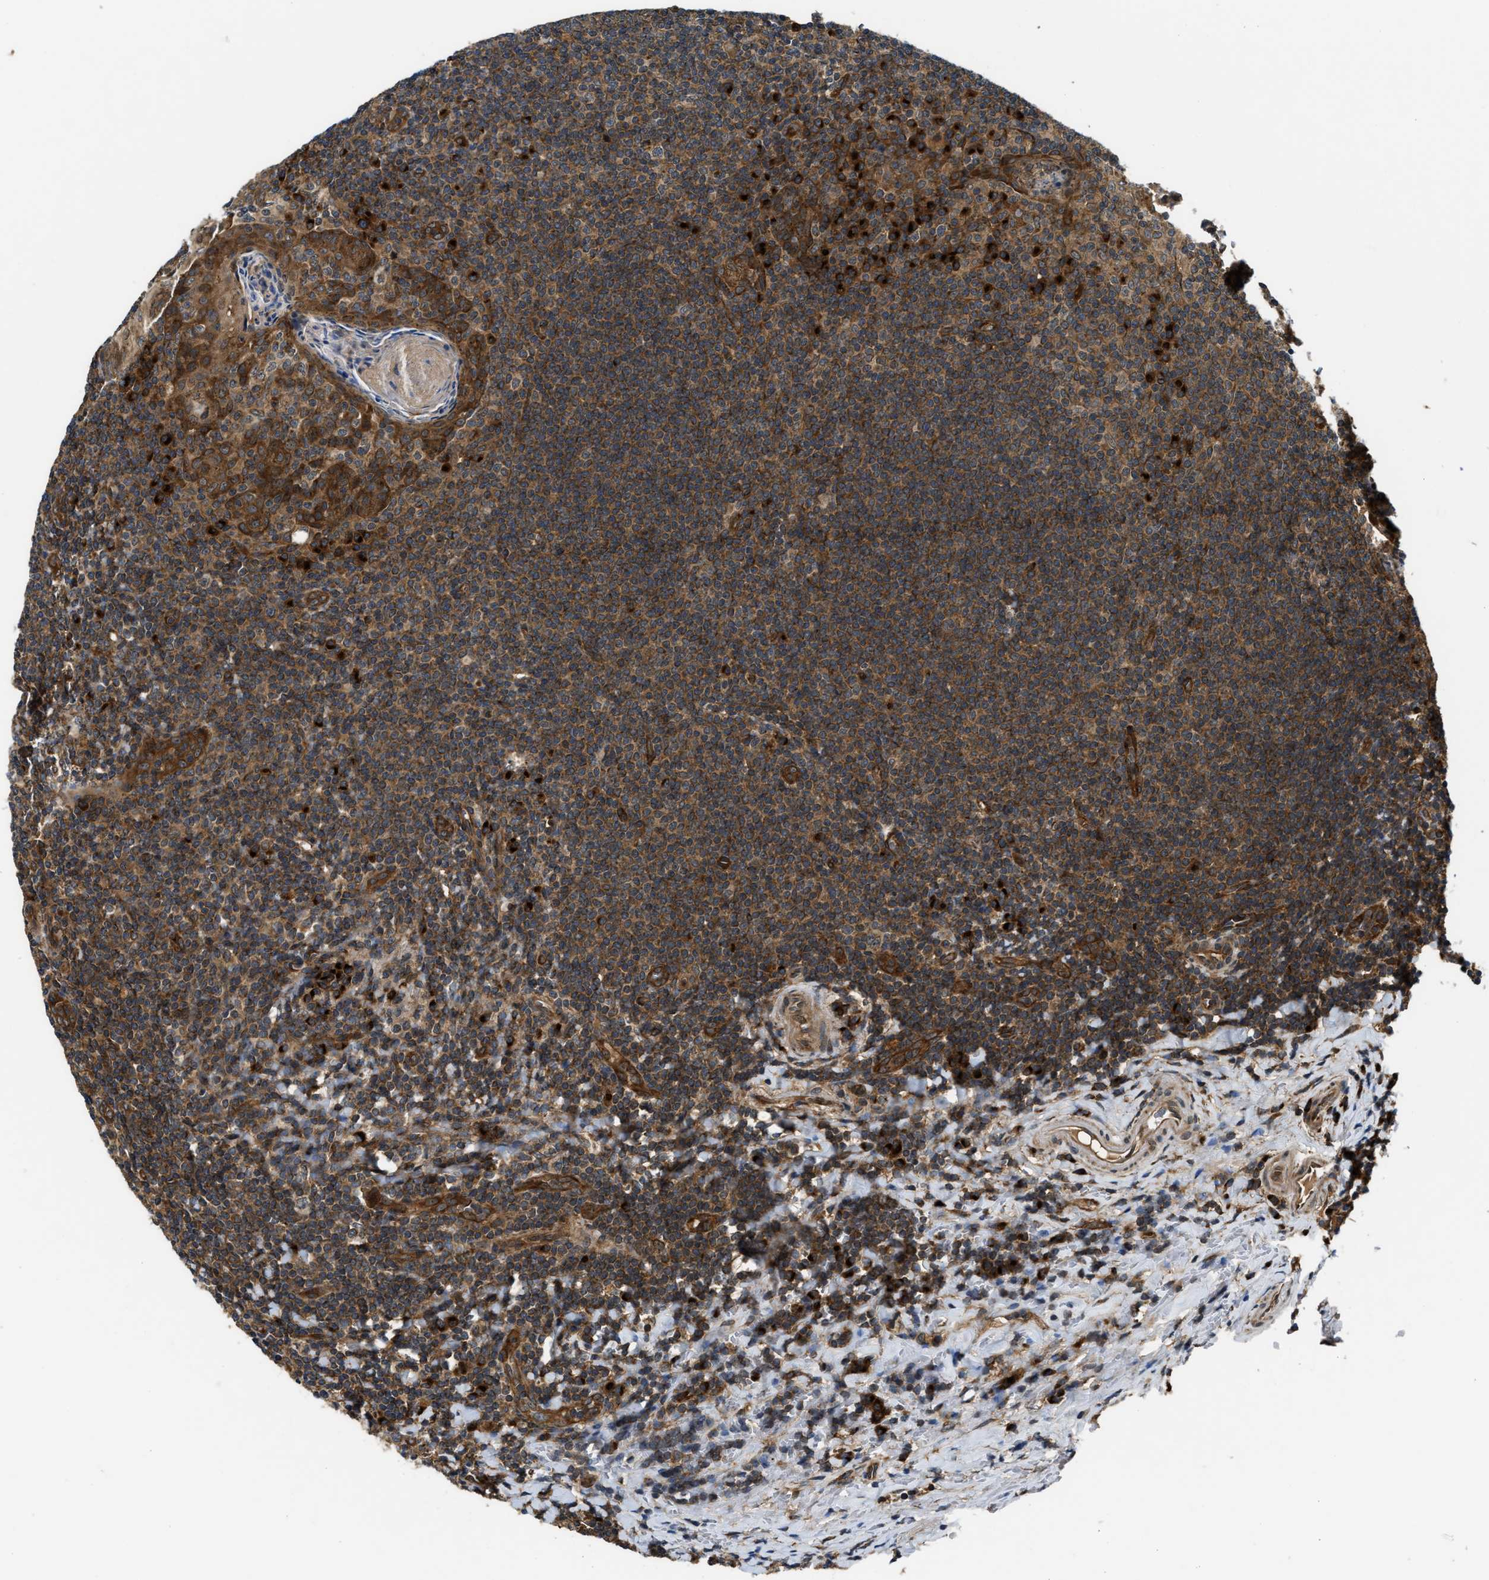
{"staining": {"intensity": "weak", "quantity": ">75%", "location": "cytoplasmic/membranous"}, "tissue": "tonsil", "cell_type": "Germinal center cells", "image_type": "normal", "snomed": [{"axis": "morphology", "description": "Normal tissue, NOS"}, {"axis": "topography", "description": "Tonsil"}], "caption": "Immunohistochemistry photomicrograph of benign human tonsil stained for a protein (brown), which displays low levels of weak cytoplasmic/membranous staining in approximately >75% of germinal center cells.", "gene": "PNPLA8", "patient": {"sex": "male", "age": 37}}